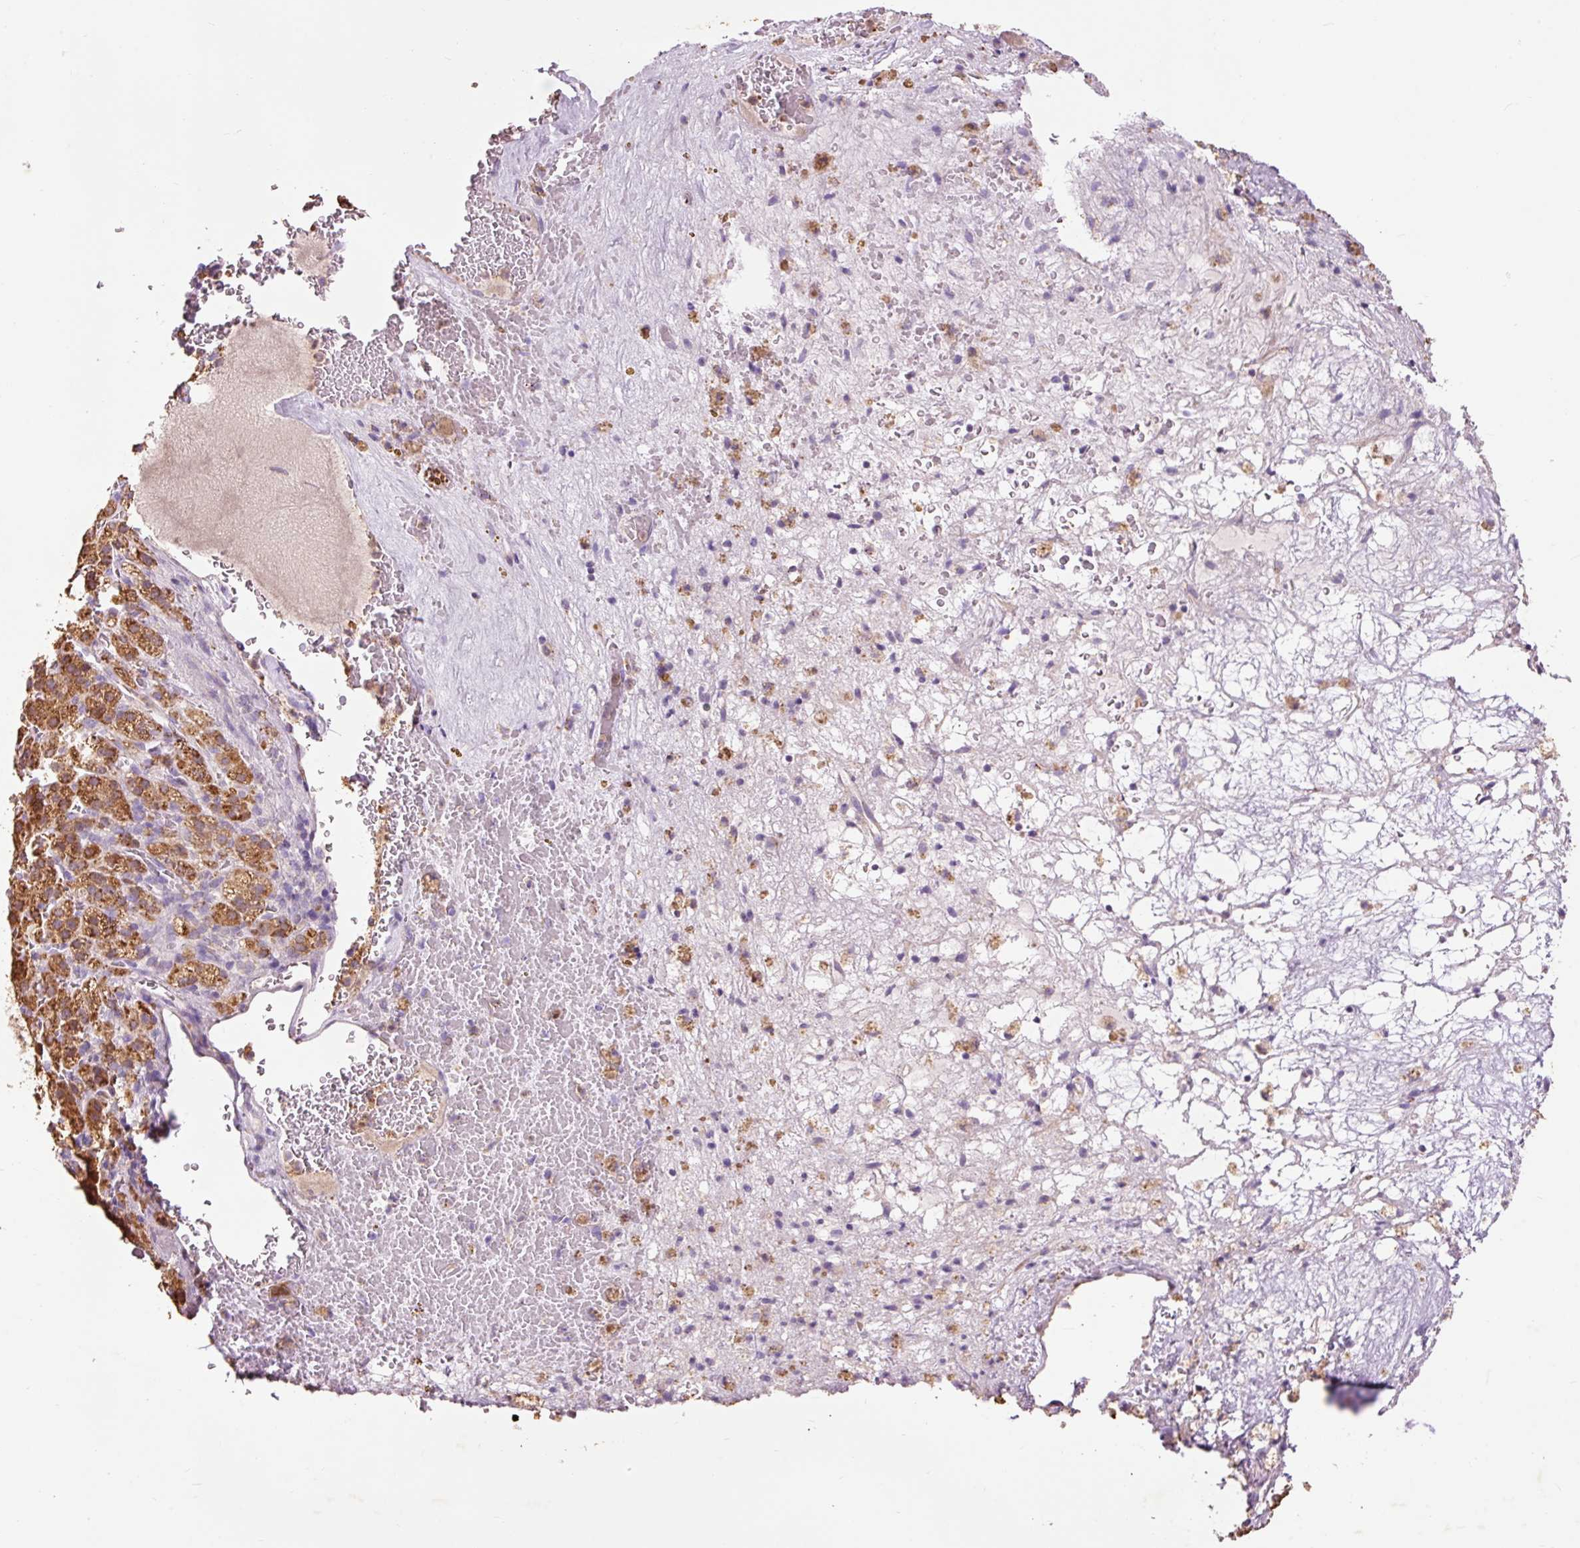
{"staining": {"intensity": "moderate", "quantity": ">75%", "location": "cytoplasmic/membranous"}, "tissue": "adrenal gland", "cell_type": "Glandular cells", "image_type": "normal", "snomed": [{"axis": "morphology", "description": "Normal tissue, NOS"}, {"axis": "topography", "description": "Adrenal gland"}], "caption": "About >75% of glandular cells in unremarkable adrenal gland reveal moderate cytoplasmic/membranous protein positivity as visualized by brown immunohistochemical staining.", "gene": "PRDX5", "patient": {"sex": "female", "age": 41}}